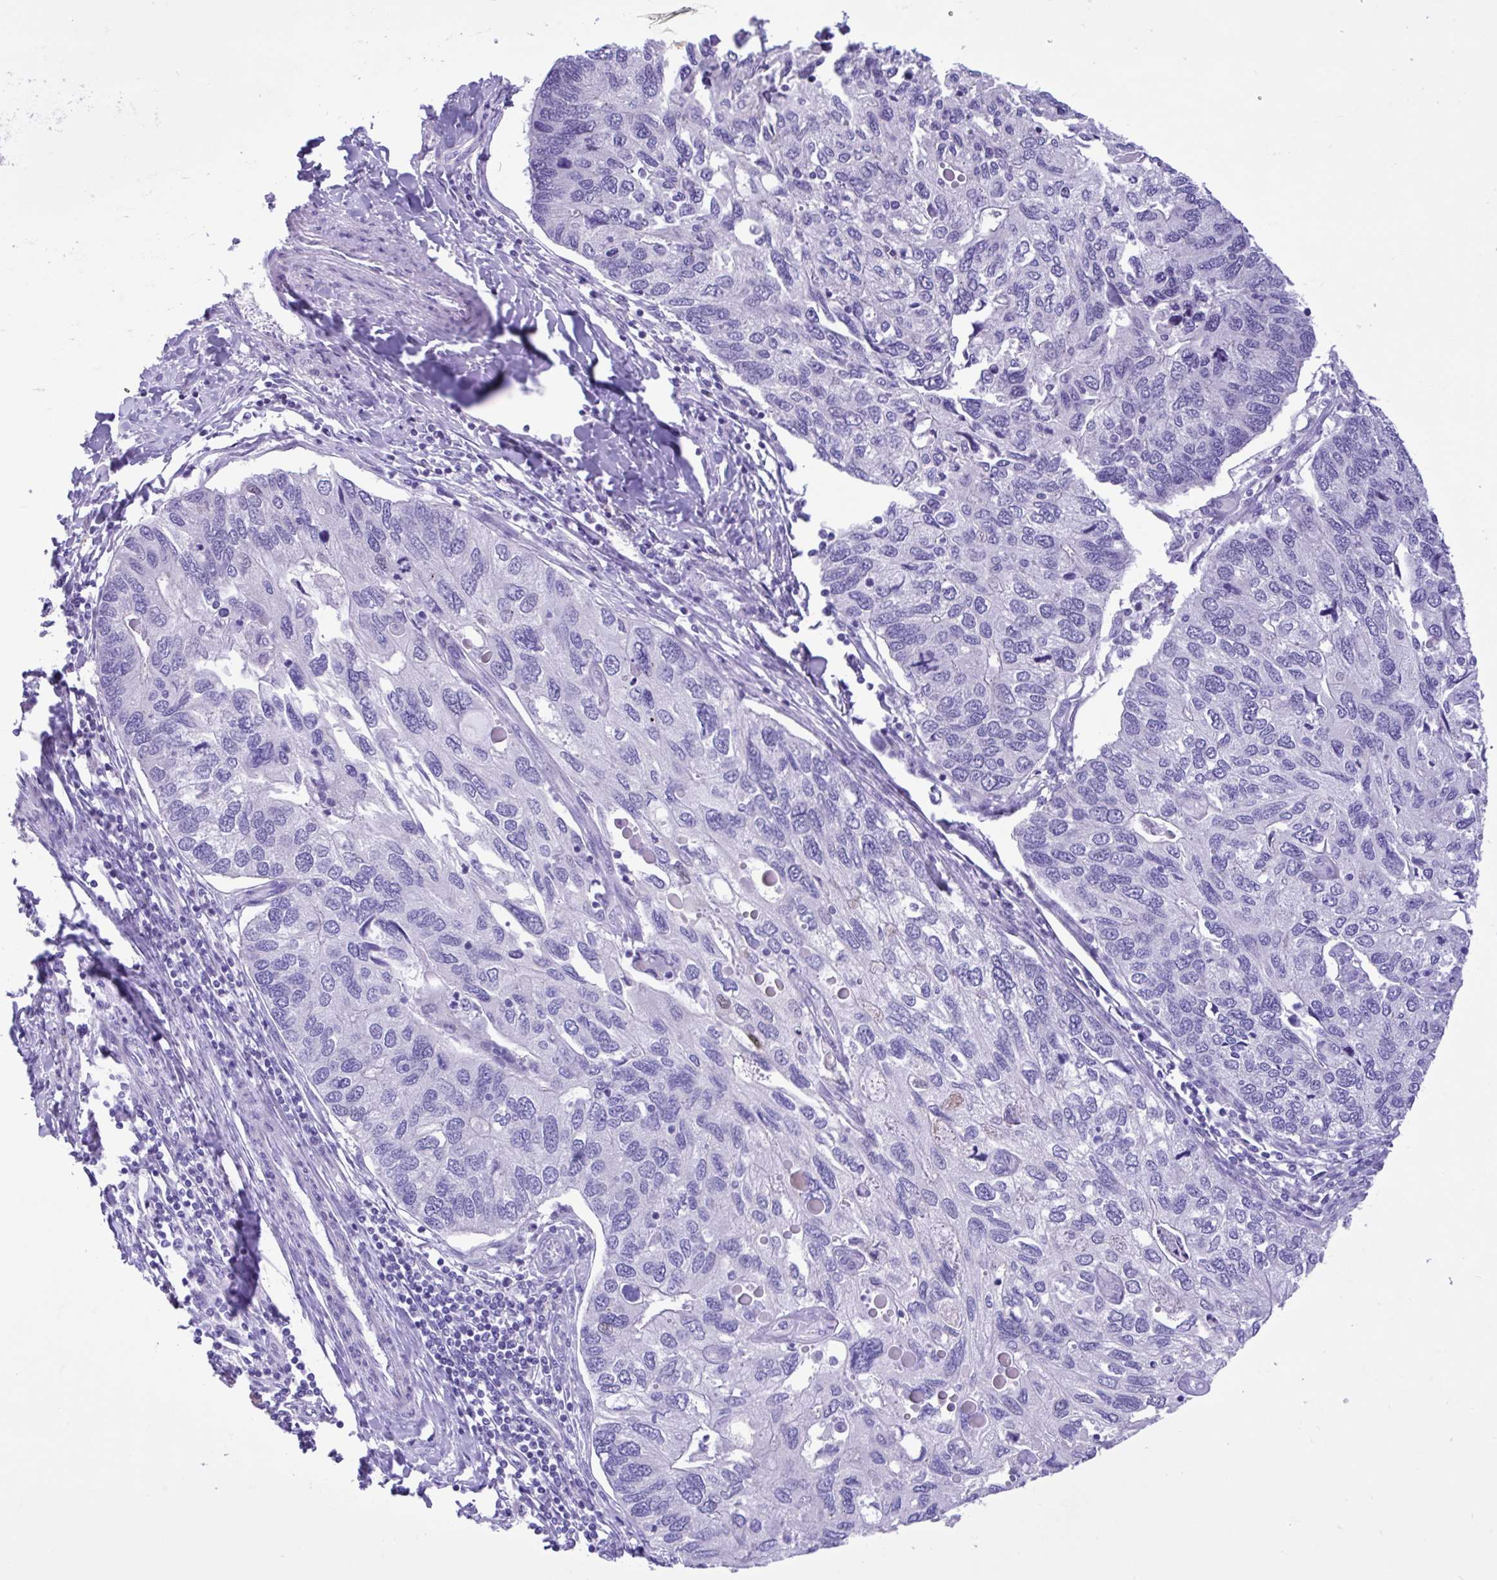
{"staining": {"intensity": "negative", "quantity": "none", "location": "none"}, "tissue": "endometrial cancer", "cell_type": "Tumor cells", "image_type": "cancer", "snomed": [{"axis": "morphology", "description": "Carcinoma, NOS"}, {"axis": "topography", "description": "Uterus"}], "caption": "High magnification brightfield microscopy of endometrial cancer stained with DAB (brown) and counterstained with hematoxylin (blue): tumor cells show no significant positivity.", "gene": "FAM153A", "patient": {"sex": "female", "age": 76}}